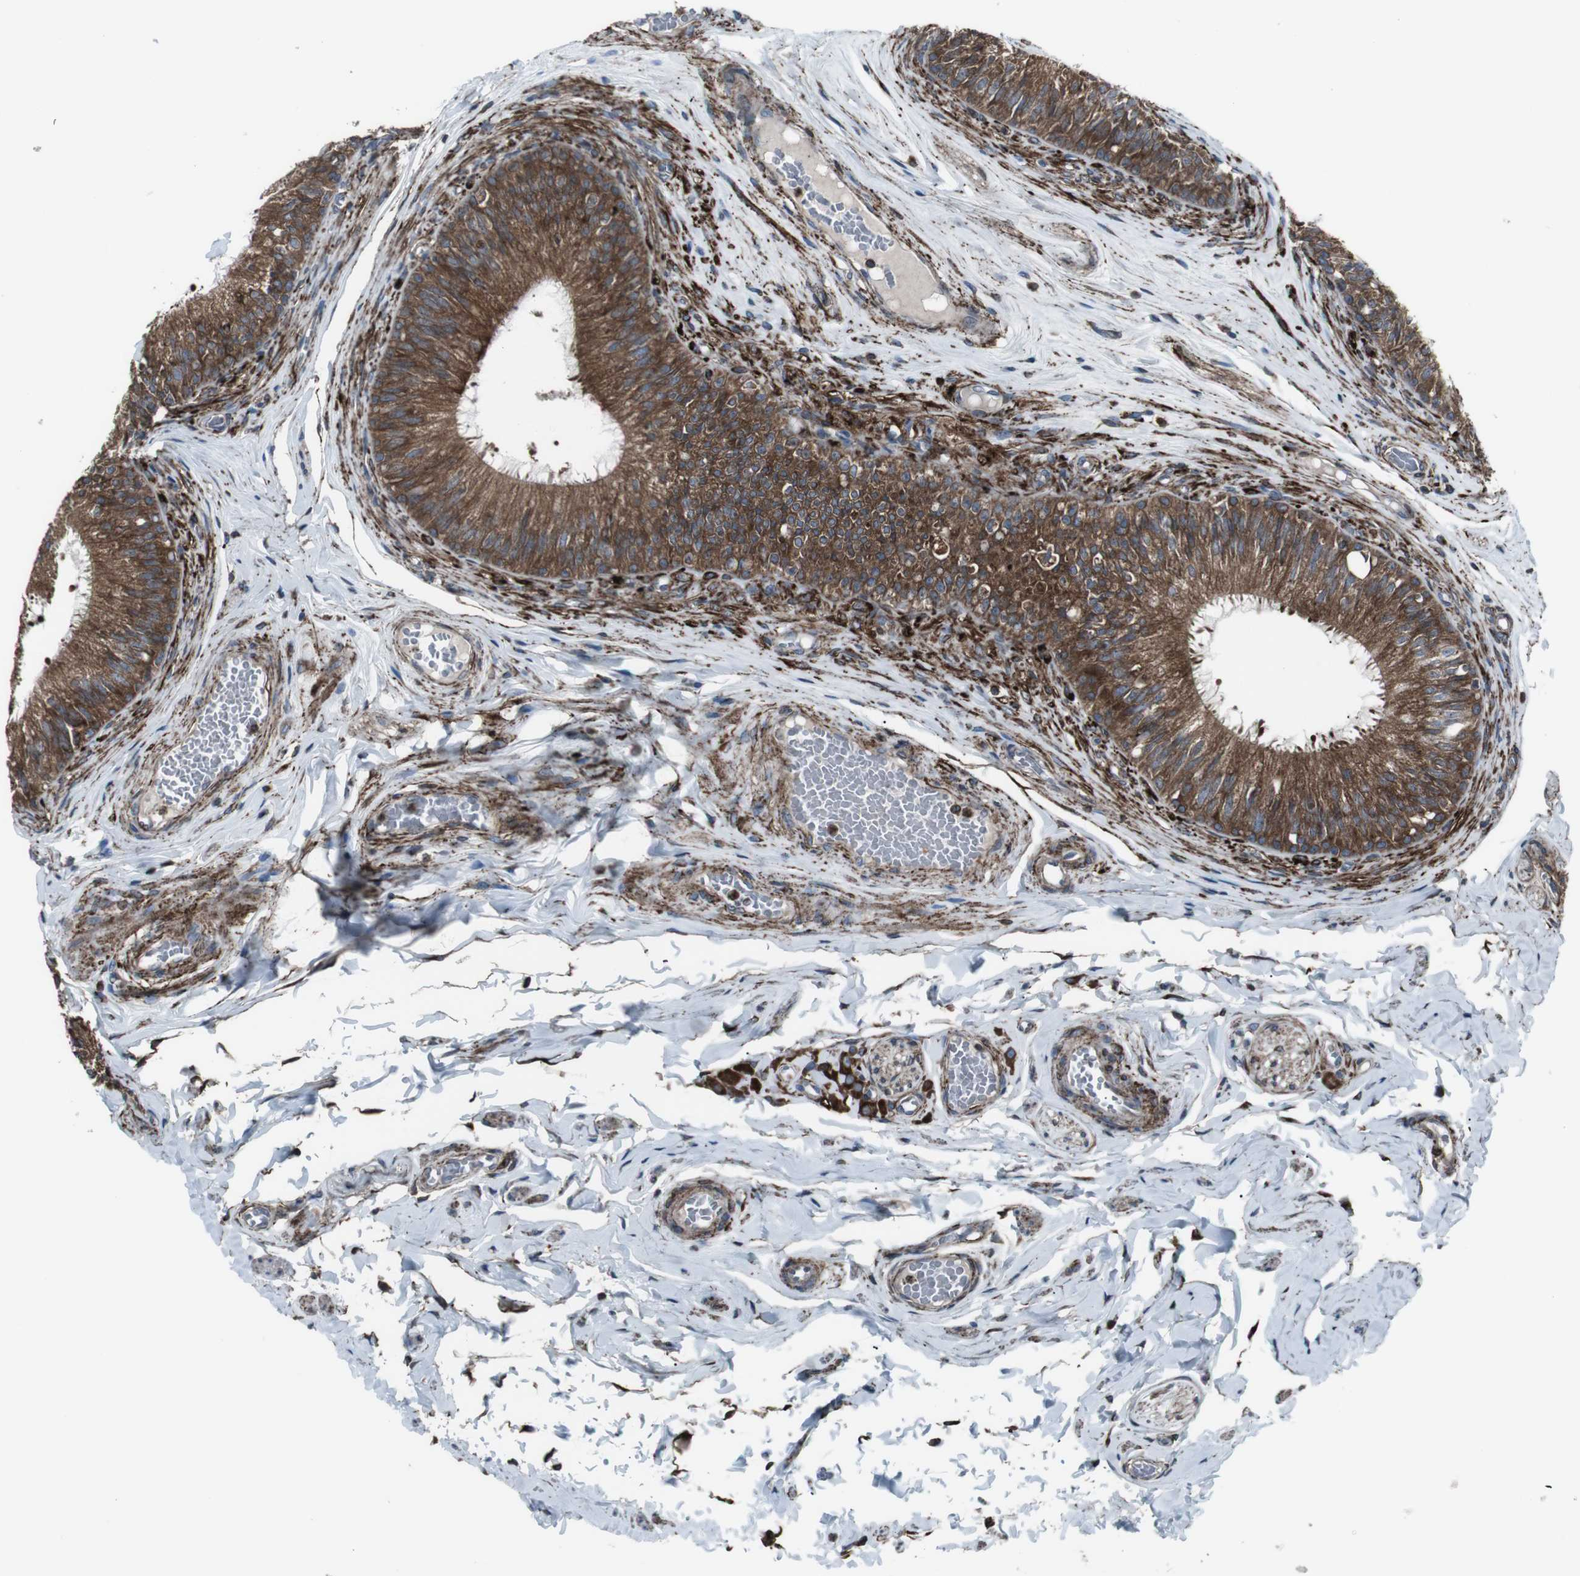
{"staining": {"intensity": "strong", "quantity": ">75%", "location": "cytoplasmic/membranous"}, "tissue": "epididymis", "cell_type": "Glandular cells", "image_type": "normal", "snomed": [{"axis": "morphology", "description": "Normal tissue, NOS"}, {"axis": "topography", "description": "Testis"}, {"axis": "topography", "description": "Epididymis"}], "caption": "Epididymis stained with immunohistochemistry (IHC) displays strong cytoplasmic/membranous expression in approximately >75% of glandular cells. The staining is performed using DAB (3,3'-diaminobenzidine) brown chromogen to label protein expression. The nuclei are counter-stained blue using hematoxylin.", "gene": "LNPK", "patient": {"sex": "male", "age": 36}}